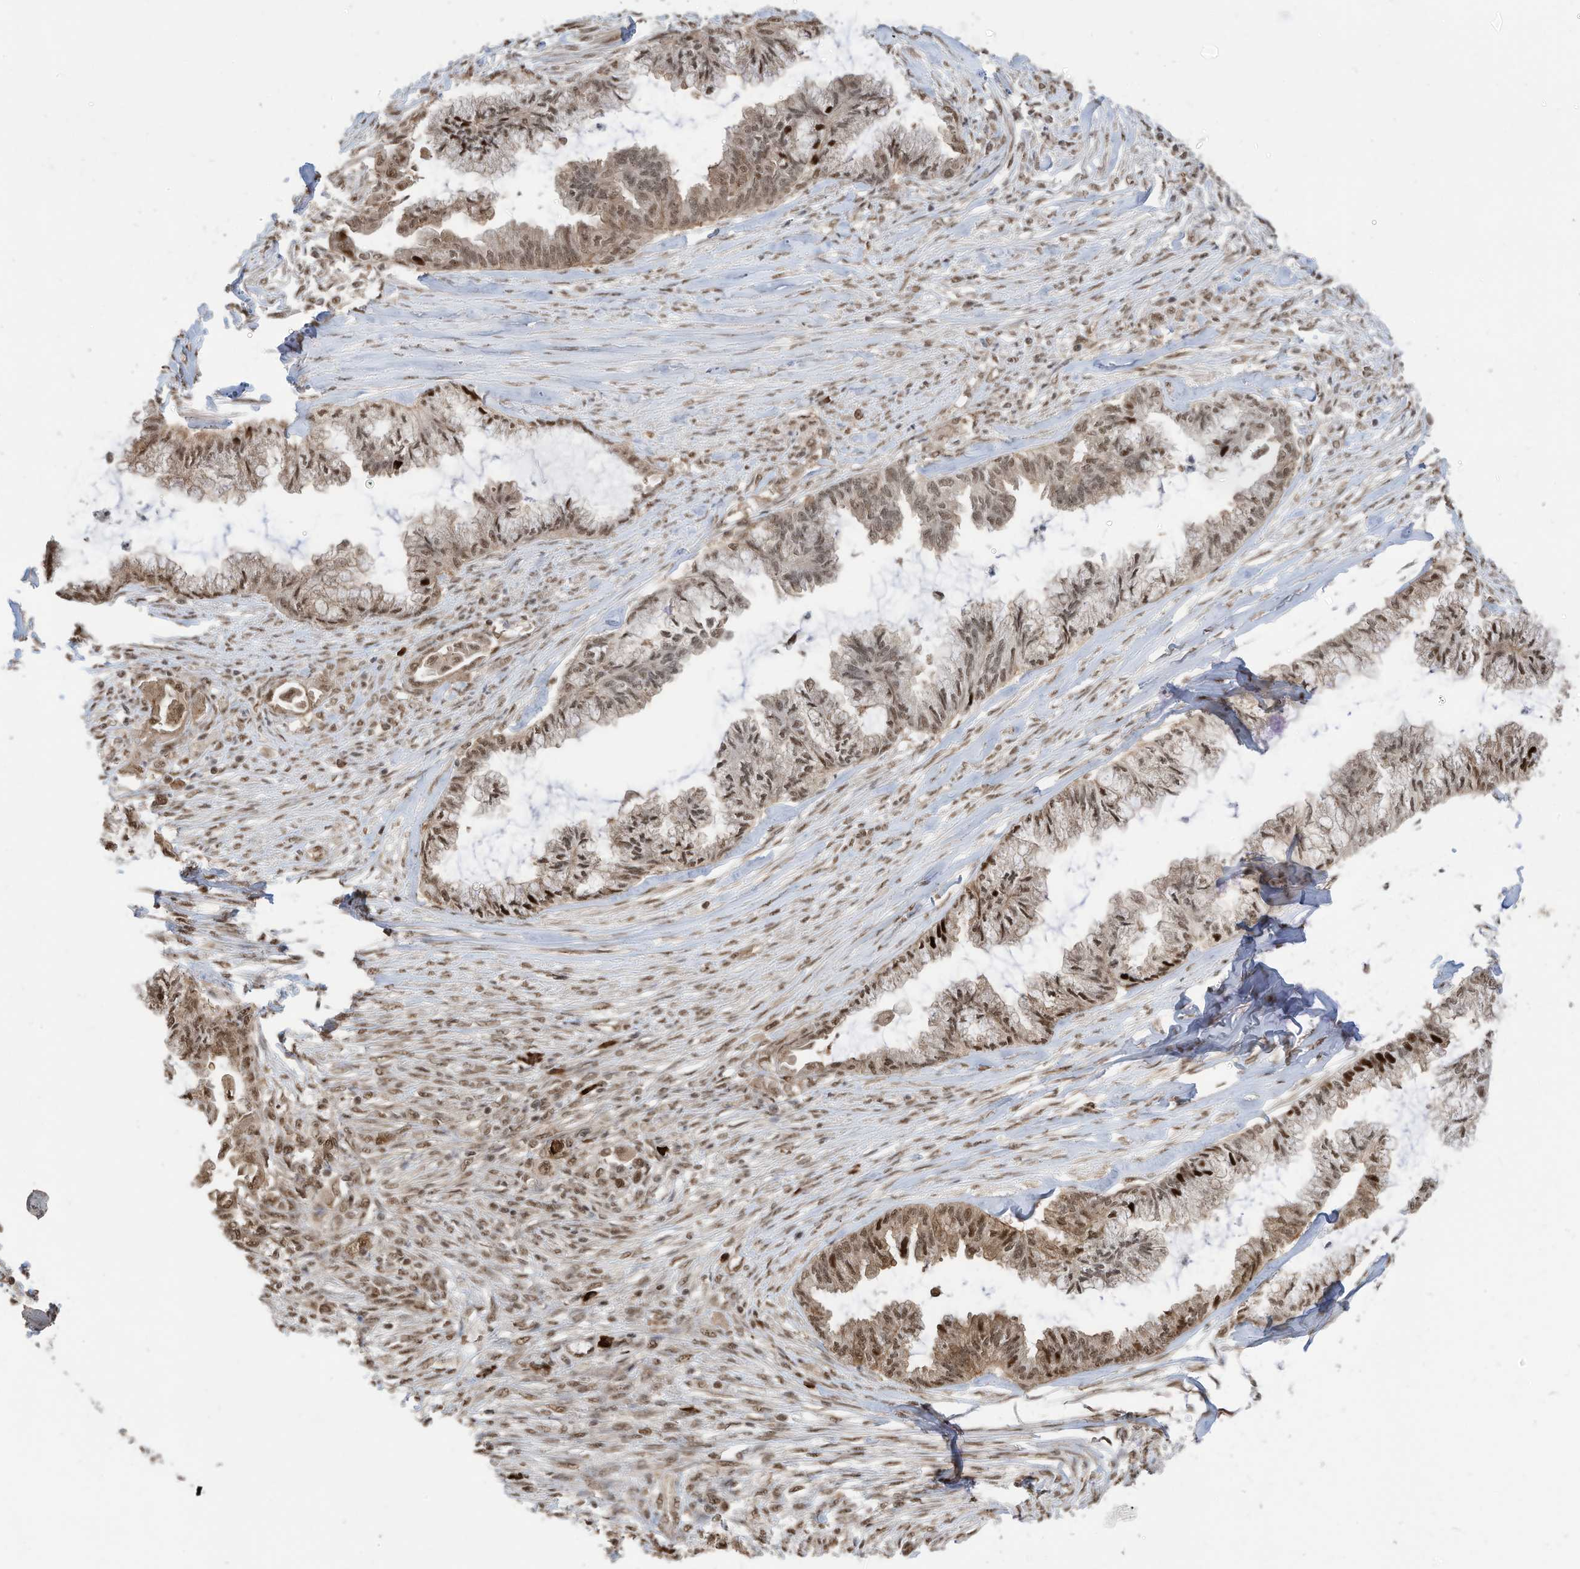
{"staining": {"intensity": "moderate", "quantity": ">75%", "location": "nuclear"}, "tissue": "endometrial cancer", "cell_type": "Tumor cells", "image_type": "cancer", "snomed": [{"axis": "morphology", "description": "Adenocarcinoma, NOS"}, {"axis": "topography", "description": "Endometrium"}], "caption": "A brown stain highlights moderate nuclear positivity of a protein in endometrial cancer (adenocarcinoma) tumor cells.", "gene": "ZNF195", "patient": {"sex": "female", "age": 86}}